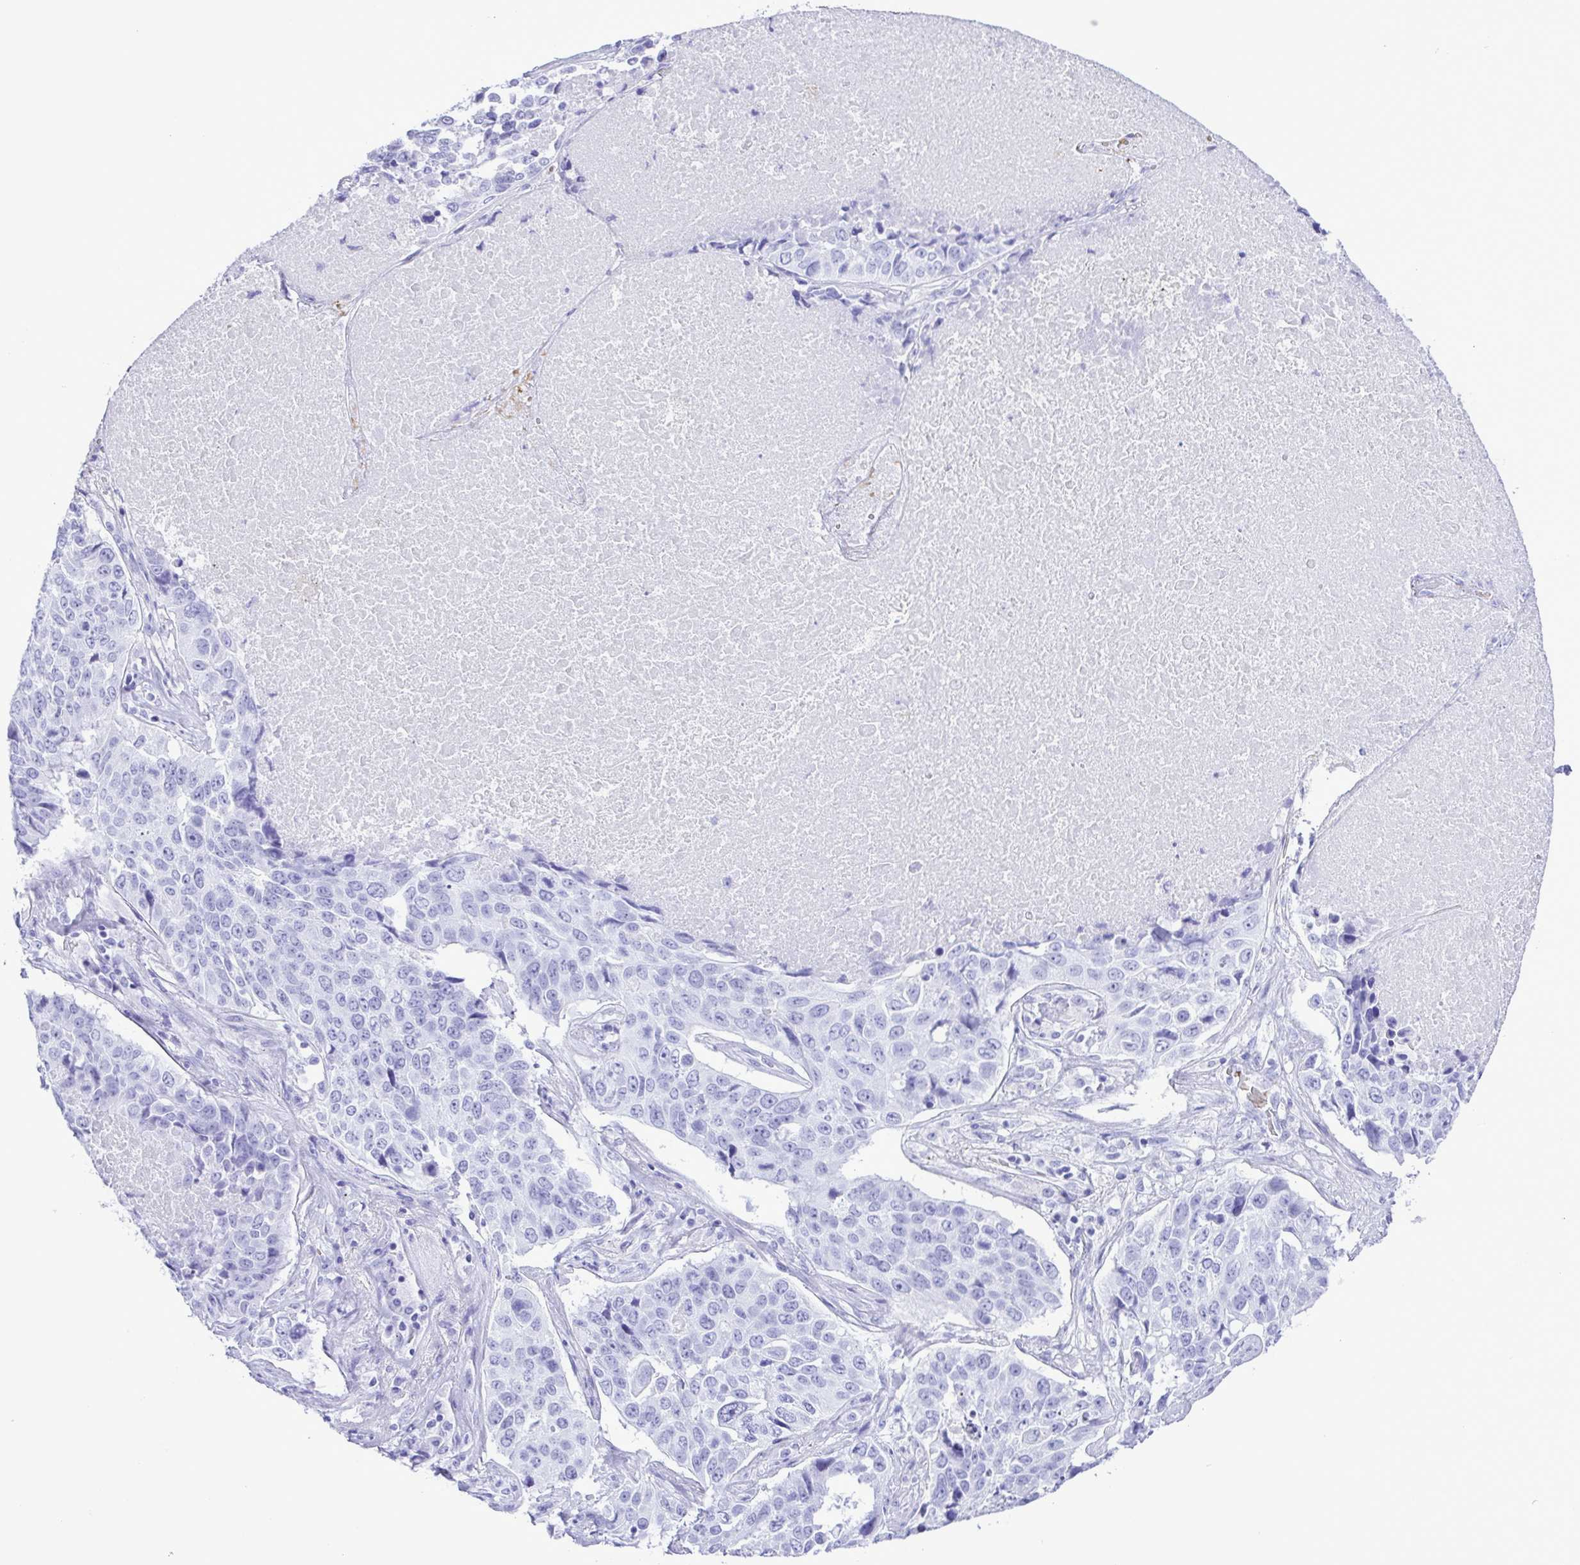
{"staining": {"intensity": "negative", "quantity": "none", "location": "none"}, "tissue": "lung cancer", "cell_type": "Tumor cells", "image_type": "cancer", "snomed": [{"axis": "morphology", "description": "Normal tissue, NOS"}, {"axis": "morphology", "description": "Squamous cell carcinoma, NOS"}, {"axis": "topography", "description": "Bronchus"}, {"axis": "topography", "description": "Lung"}], "caption": "Lung cancer was stained to show a protein in brown. There is no significant expression in tumor cells.", "gene": "SYT1", "patient": {"sex": "male", "age": 64}}